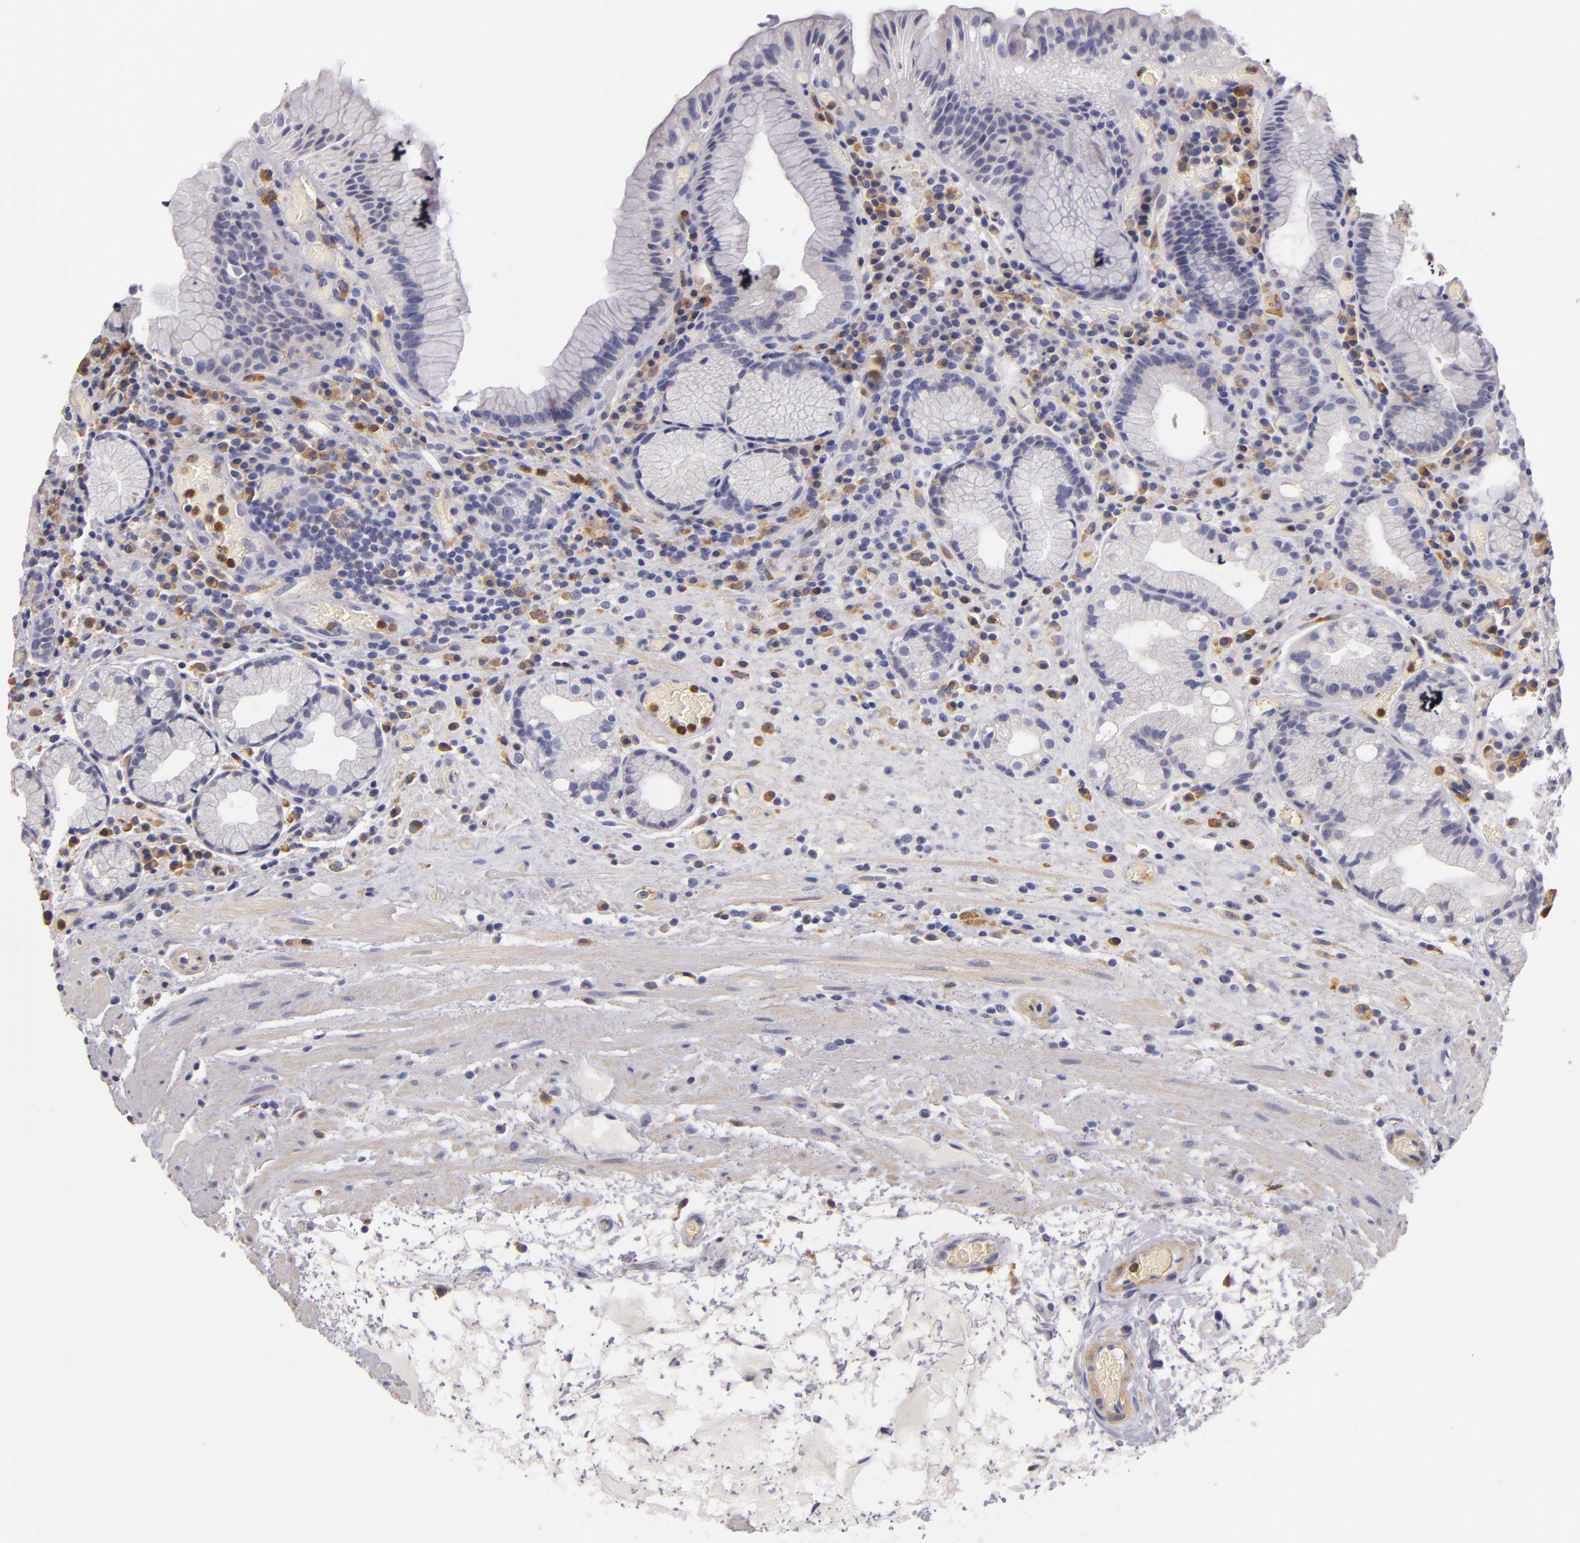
{"staining": {"intensity": "negative", "quantity": "none", "location": "none"}, "tissue": "stomach", "cell_type": "Glandular cells", "image_type": "normal", "snomed": [{"axis": "morphology", "description": "Normal tissue, NOS"}, {"axis": "topography", "description": "Stomach, lower"}, {"axis": "topography", "description": "Duodenum"}], "caption": "Protein analysis of benign stomach displays no significant positivity in glandular cells. (DAB immunohistochemistry (IHC) visualized using brightfield microscopy, high magnification).", "gene": "TLR8", "patient": {"sex": "male", "age": 84}}